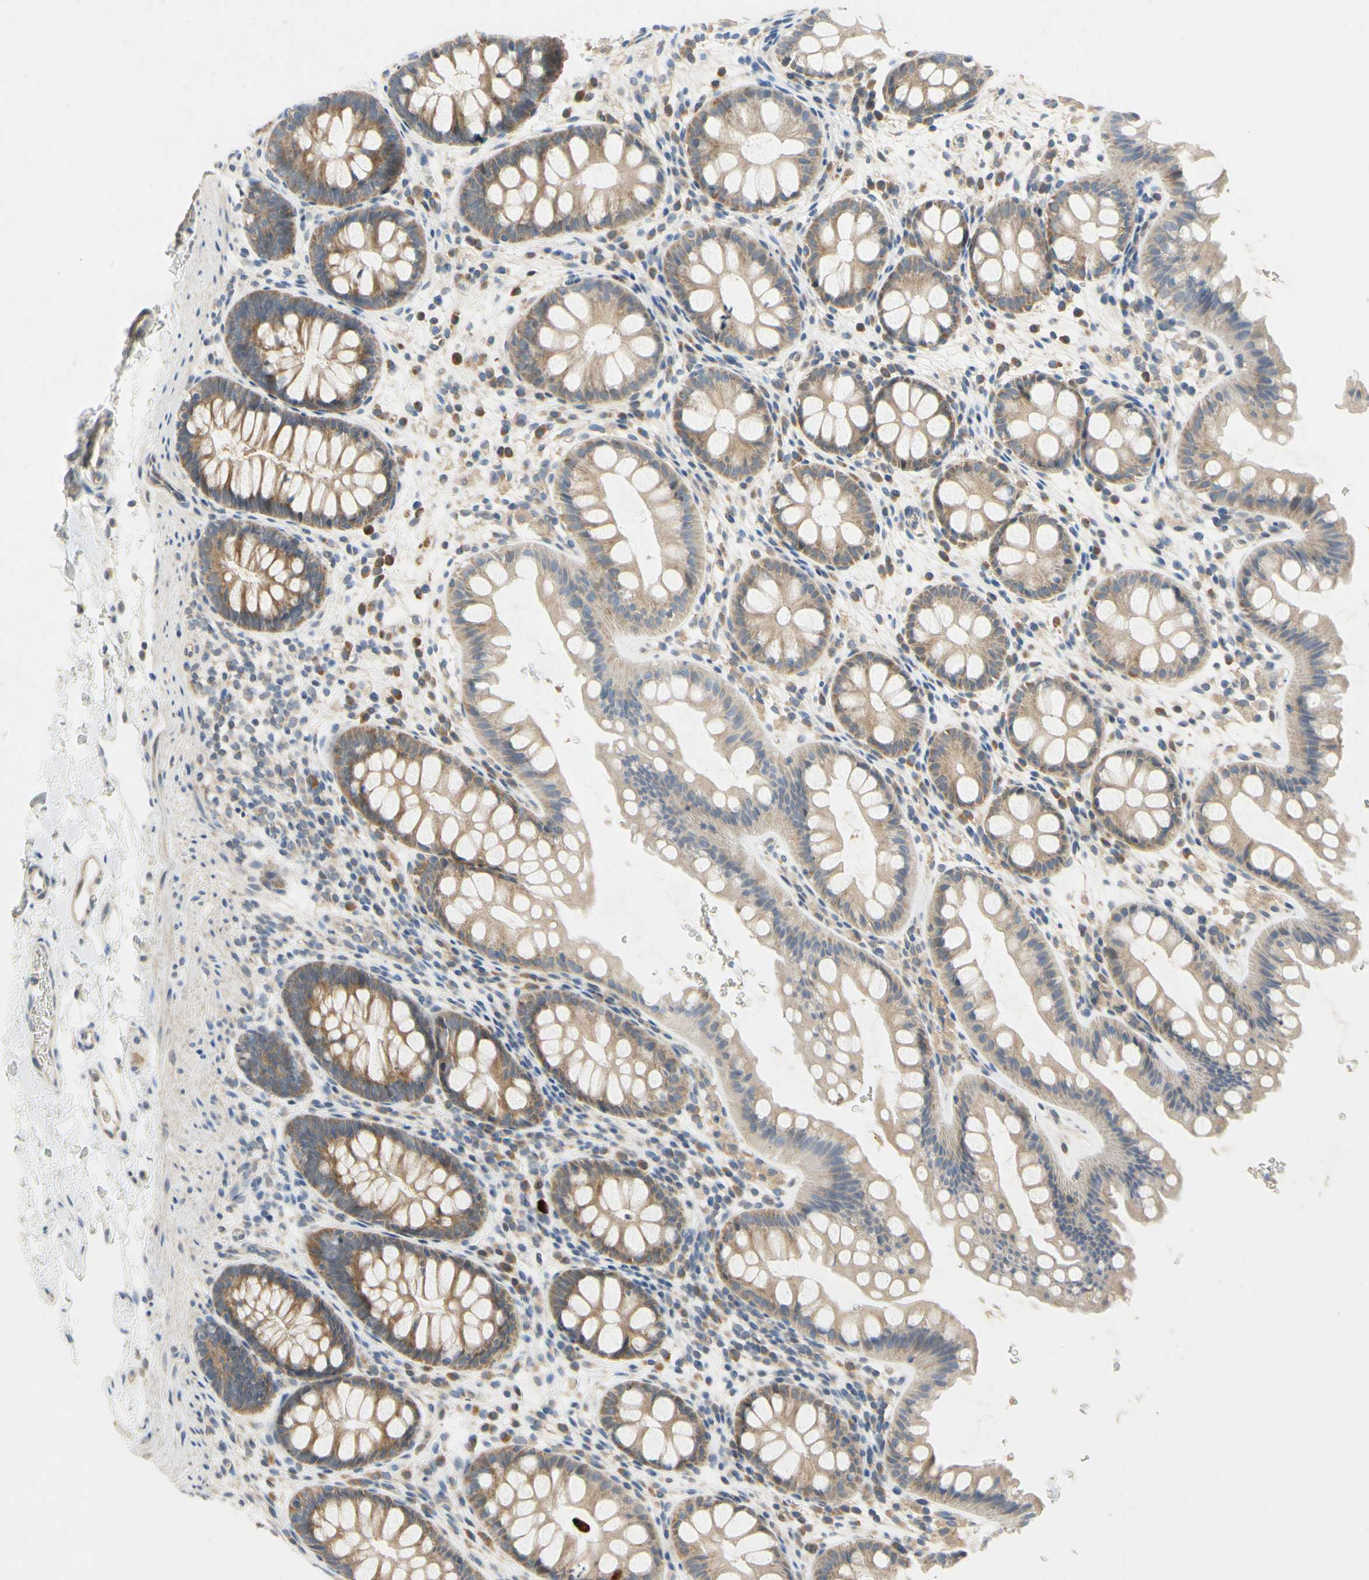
{"staining": {"intensity": "moderate", "quantity": ">75%", "location": "cytoplasmic/membranous"}, "tissue": "rectum", "cell_type": "Glandular cells", "image_type": "normal", "snomed": [{"axis": "morphology", "description": "Normal tissue, NOS"}, {"axis": "topography", "description": "Rectum"}], "caption": "About >75% of glandular cells in benign human rectum show moderate cytoplasmic/membranous protein positivity as visualized by brown immunohistochemical staining.", "gene": "KLHDC8B", "patient": {"sex": "female", "age": 24}}